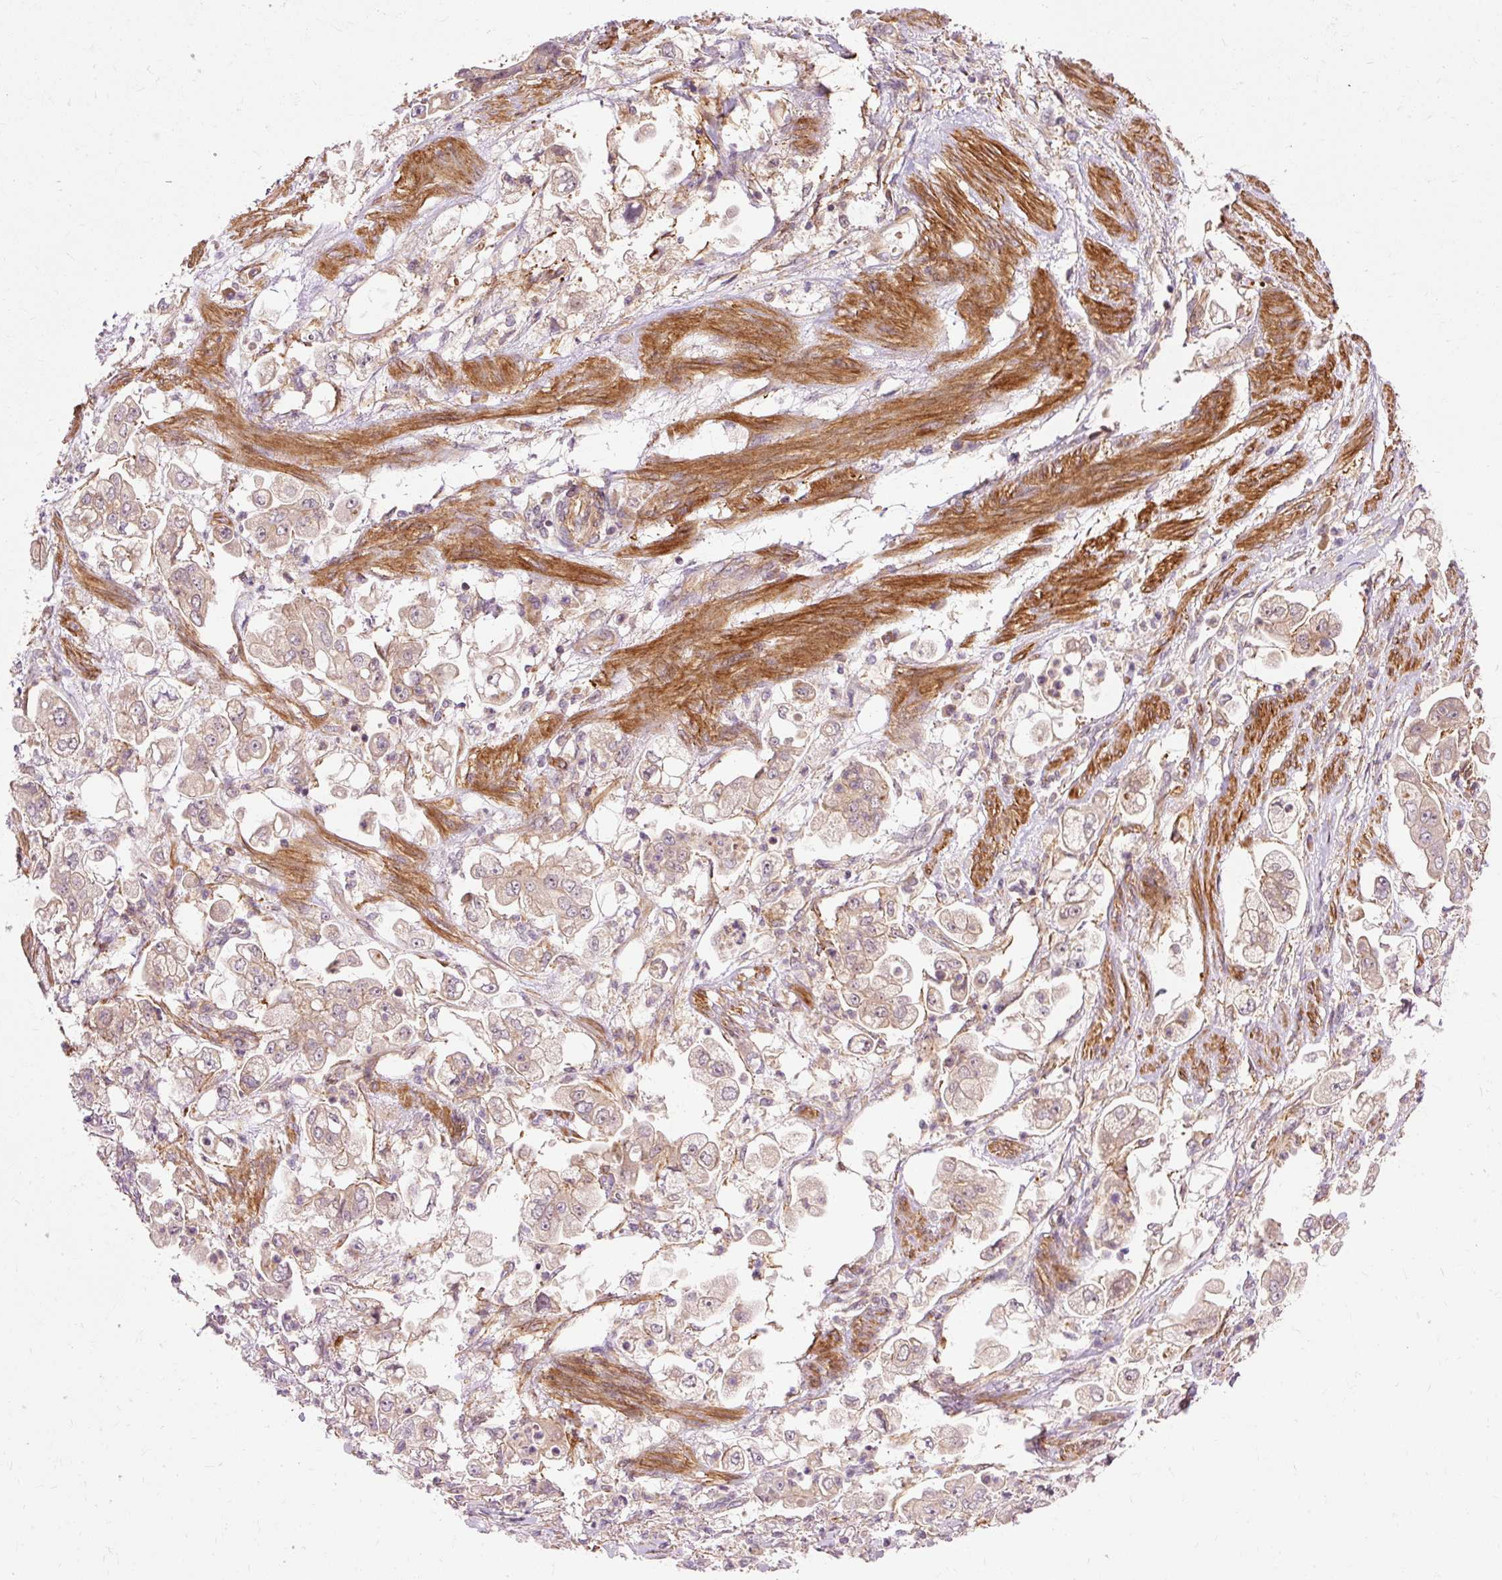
{"staining": {"intensity": "weak", "quantity": ">75%", "location": "cytoplasmic/membranous"}, "tissue": "stomach cancer", "cell_type": "Tumor cells", "image_type": "cancer", "snomed": [{"axis": "morphology", "description": "Adenocarcinoma, NOS"}, {"axis": "topography", "description": "Stomach"}], "caption": "The immunohistochemical stain shows weak cytoplasmic/membranous positivity in tumor cells of stomach adenocarcinoma tissue.", "gene": "RIPOR3", "patient": {"sex": "male", "age": 62}}